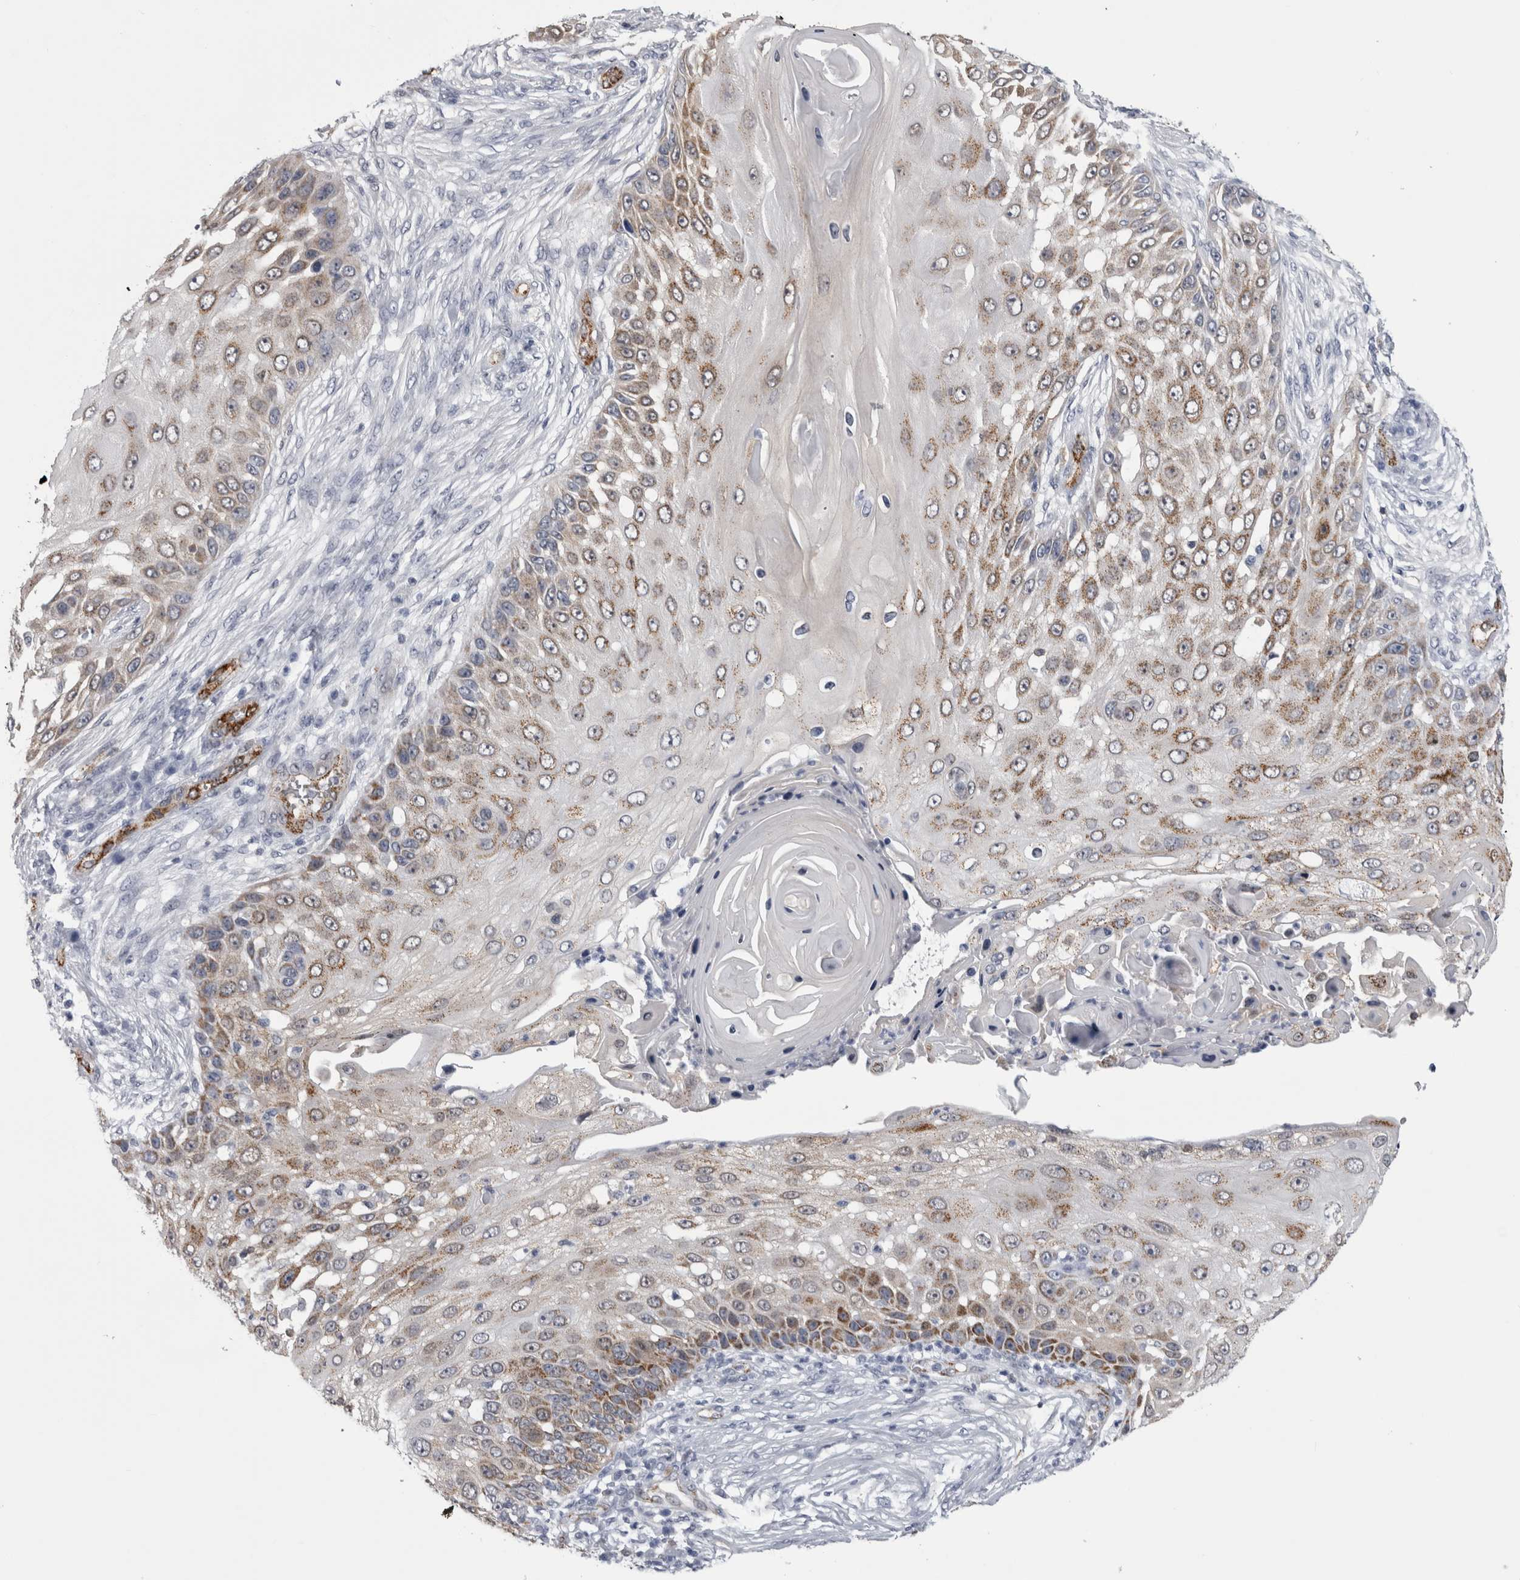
{"staining": {"intensity": "moderate", "quantity": ">75%", "location": "cytoplasmic/membranous"}, "tissue": "skin cancer", "cell_type": "Tumor cells", "image_type": "cancer", "snomed": [{"axis": "morphology", "description": "Squamous cell carcinoma, NOS"}, {"axis": "topography", "description": "Skin"}], "caption": "Tumor cells exhibit moderate cytoplasmic/membranous staining in approximately >75% of cells in skin cancer (squamous cell carcinoma). (Stains: DAB in brown, nuclei in blue, Microscopy: brightfield microscopy at high magnification).", "gene": "ACOT7", "patient": {"sex": "female", "age": 44}}